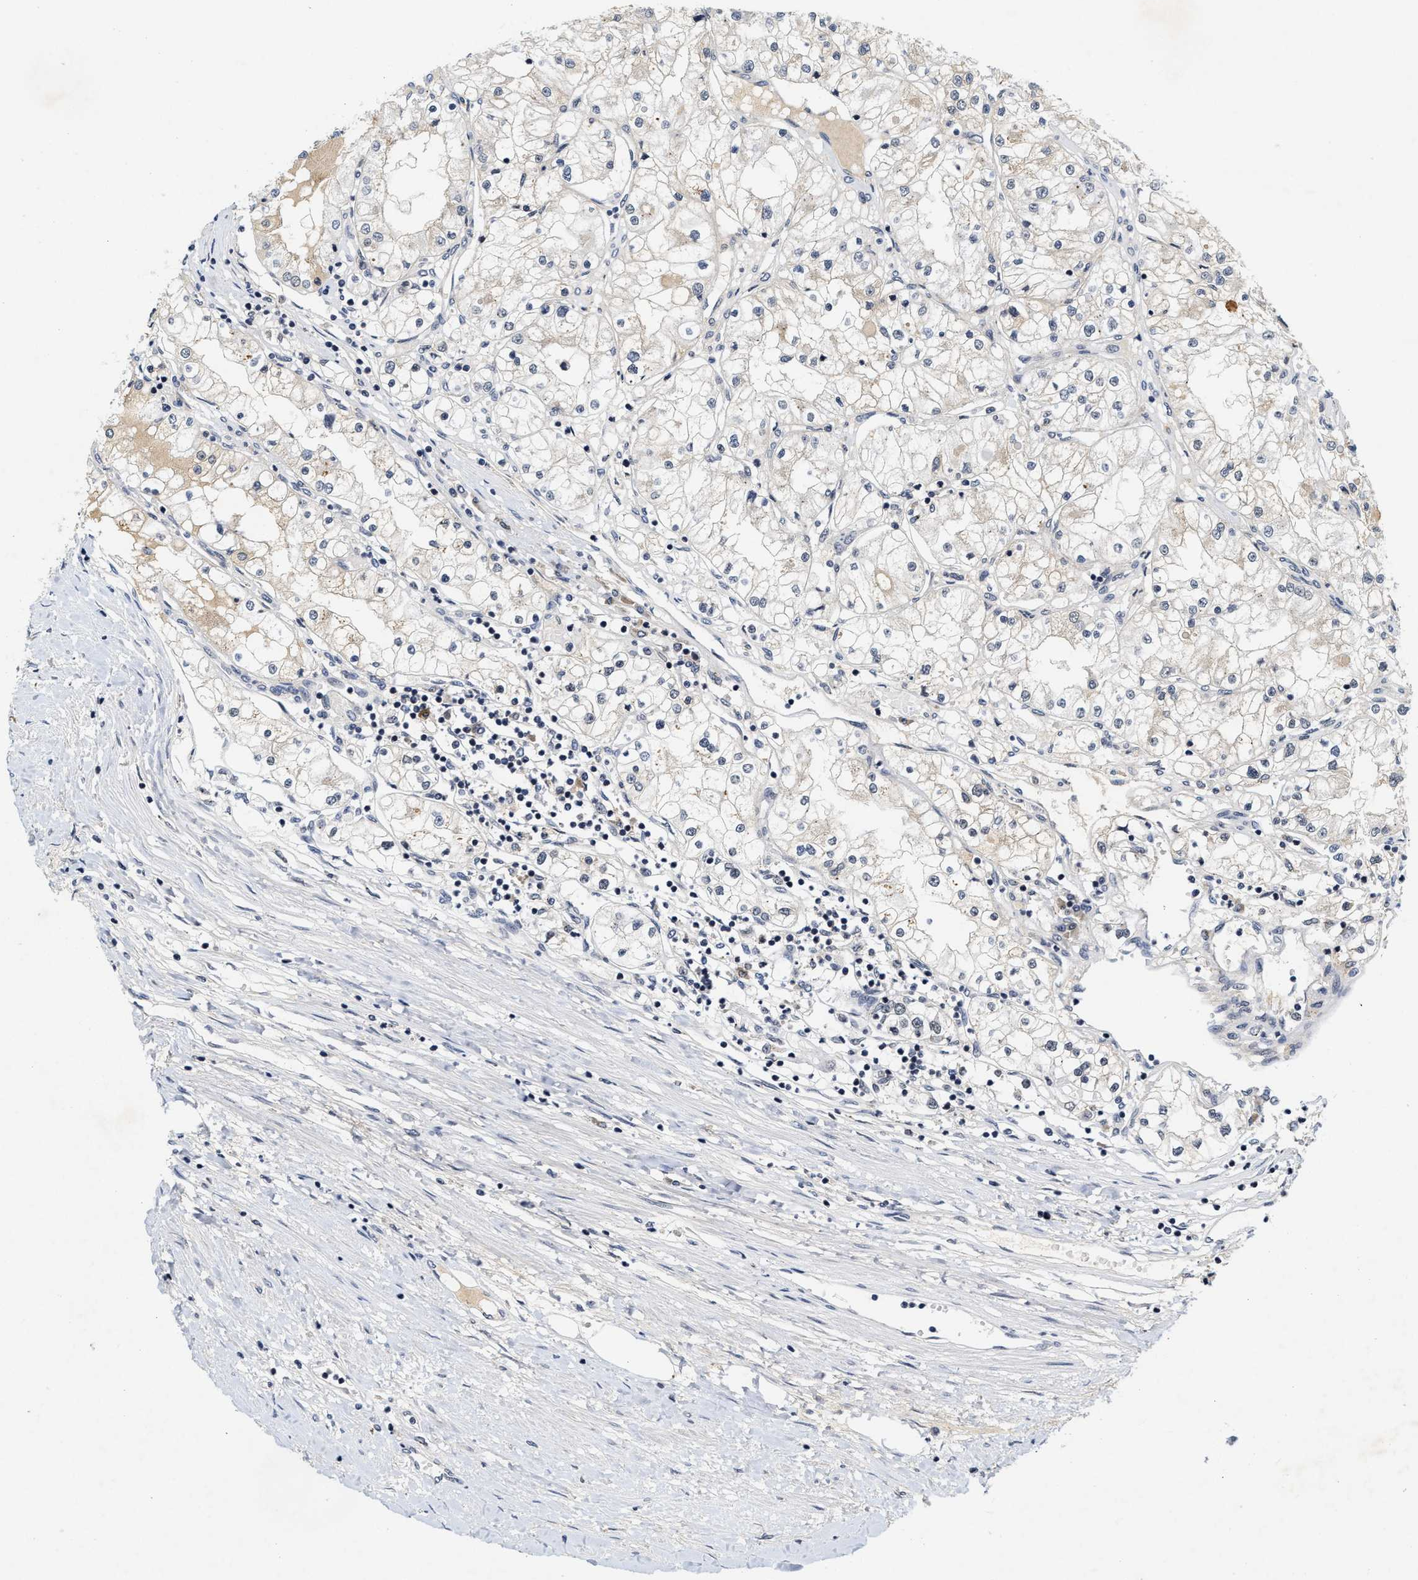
{"staining": {"intensity": "negative", "quantity": "none", "location": "none"}, "tissue": "renal cancer", "cell_type": "Tumor cells", "image_type": "cancer", "snomed": [{"axis": "morphology", "description": "Adenocarcinoma, NOS"}, {"axis": "topography", "description": "Kidney"}], "caption": "Protein analysis of renal cancer (adenocarcinoma) reveals no significant staining in tumor cells. (Immunohistochemistry (ihc), brightfield microscopy, high magnification).", "gene": "INIP", "patient": {"sex": "male", "age": 68}}